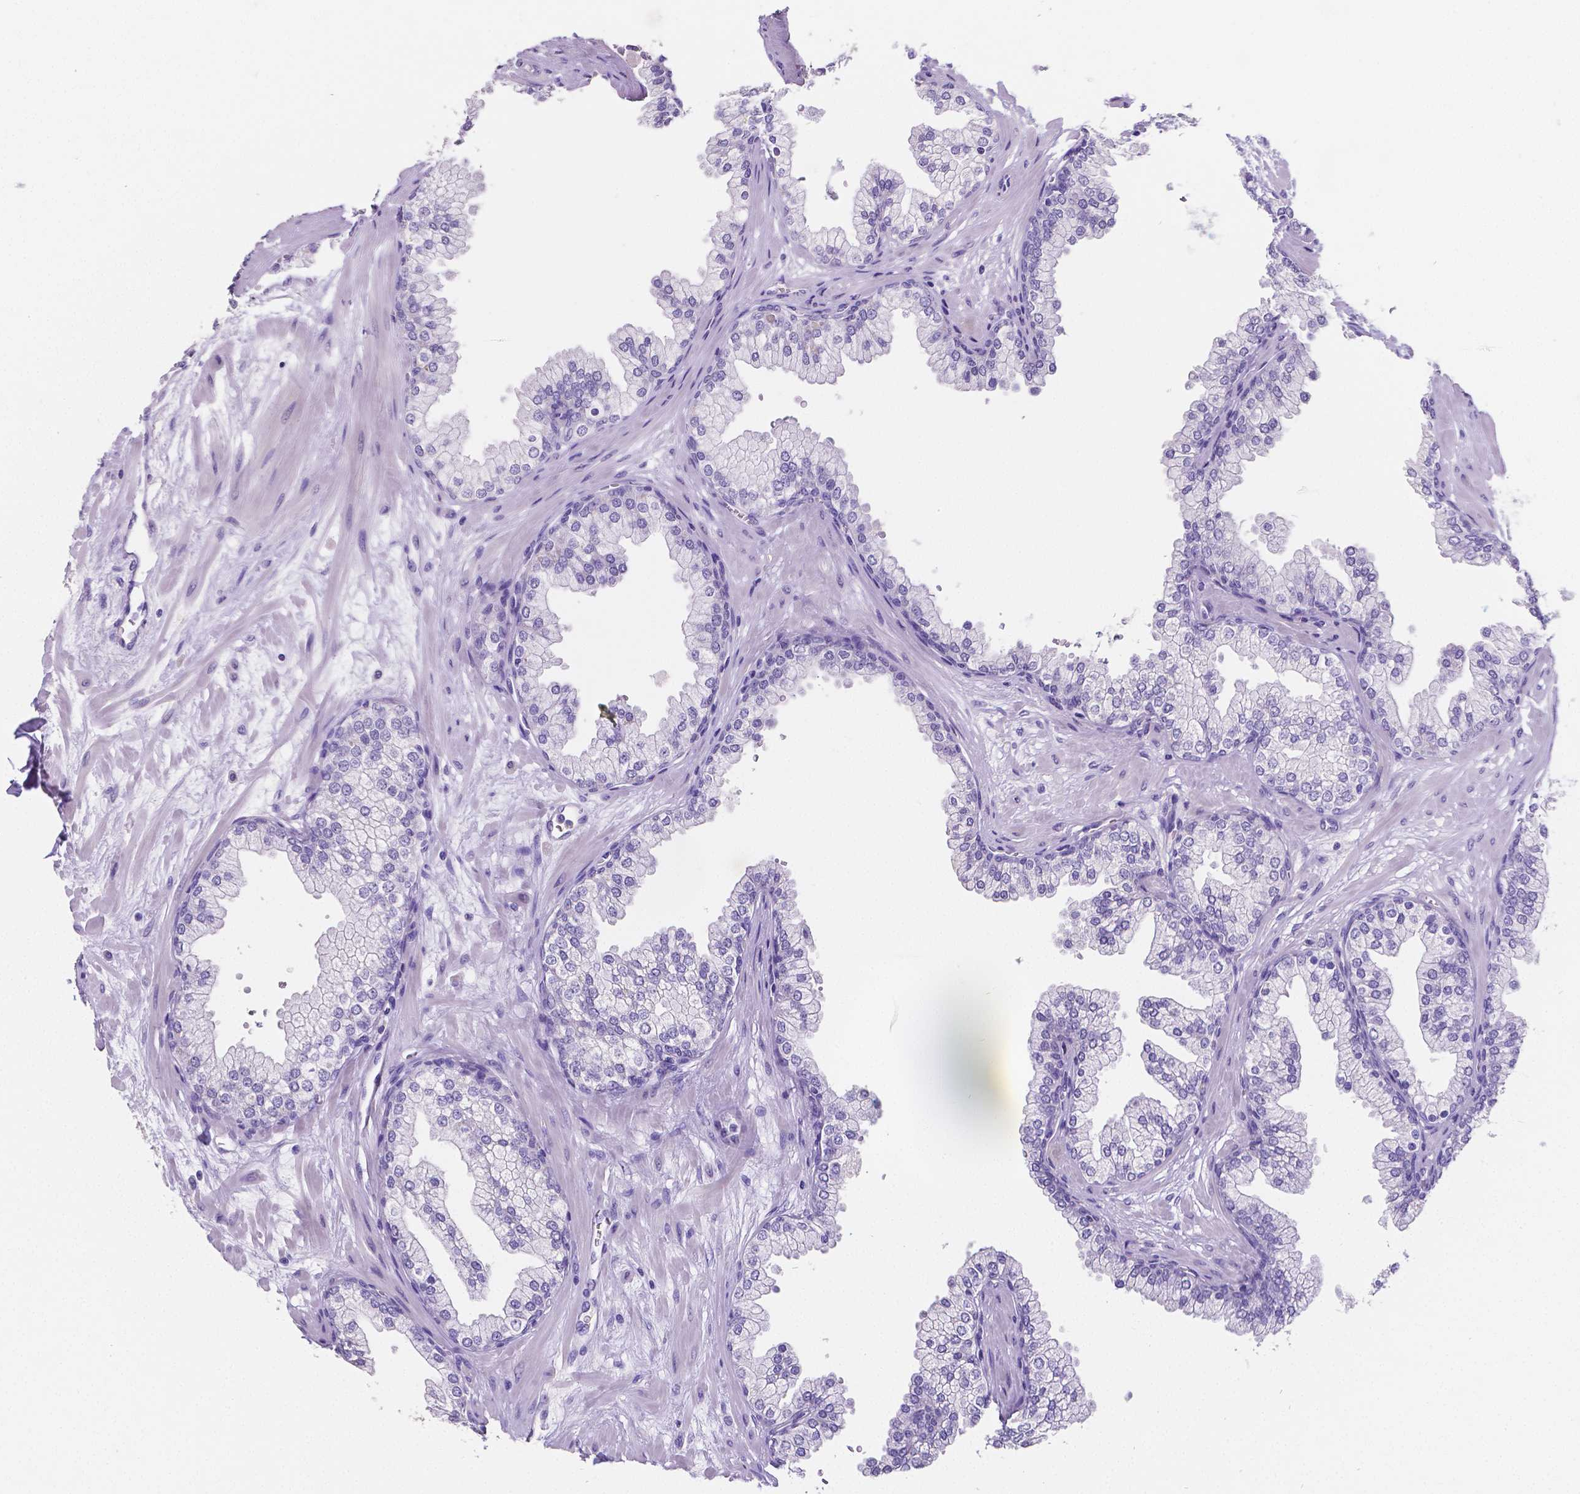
{"staining": {"intensity": "negative", "quantity": "none", "location": "none"}, "tissue": "prostate", "cell_type": "Glandular cells", "image_type": "normal", "snomed": [{"axis": "morphology", "description": "Normal tissue, NOS"}, {"axis": "topography", "description": "Prostate"}, {"axis": "topography", "description": "Peripheral nerve tissue"}], "caption": "Human prostate stained for a protein using IHC shows no staining in glandular cells.", "gene": "SATB2", "patient": {"sex": "male", "age": 61}}